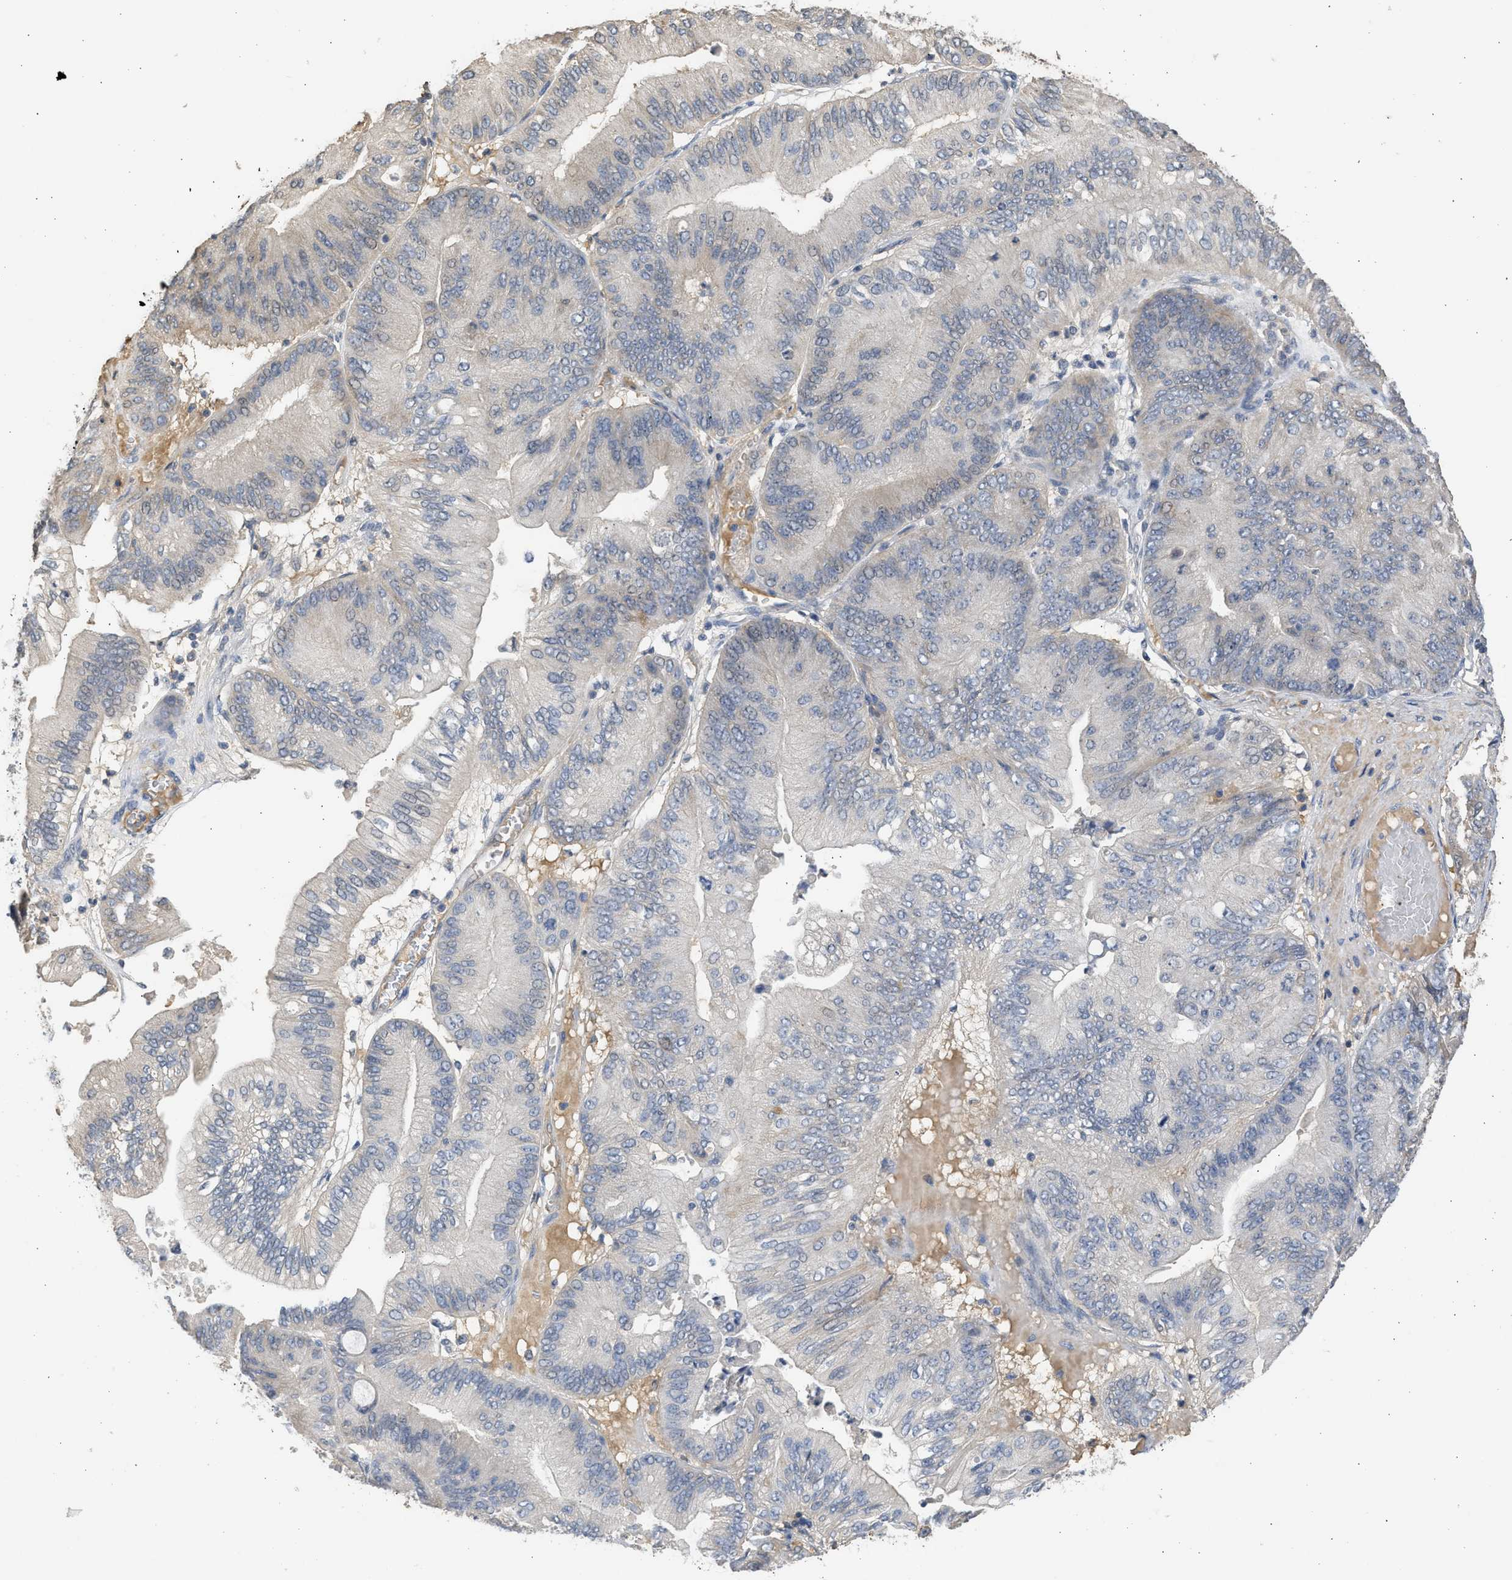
{"staining": {"intensity": "negative", "quantity": "none", "location": "none"}, "tissue": "ovarian cancer", "cell_type": "Tumor cells", "image_type": "cancer", "snomed": [{"axis": "morphology", "description": "Cystadenocarcinoma, mucinous, NOS"}, {"axis": "topography", "description": "Ovary"}], "caption": "A high-resolution photomicrograph shows IHC staining of ovarian mucinous cystadenocarcinoma, which reveals no significant staining in tumor cells. (DAB immunohistochemistry (IHC), high magnification).", "gene": "SULT2A1", "patient": {"sex": "female", "age": 61}}